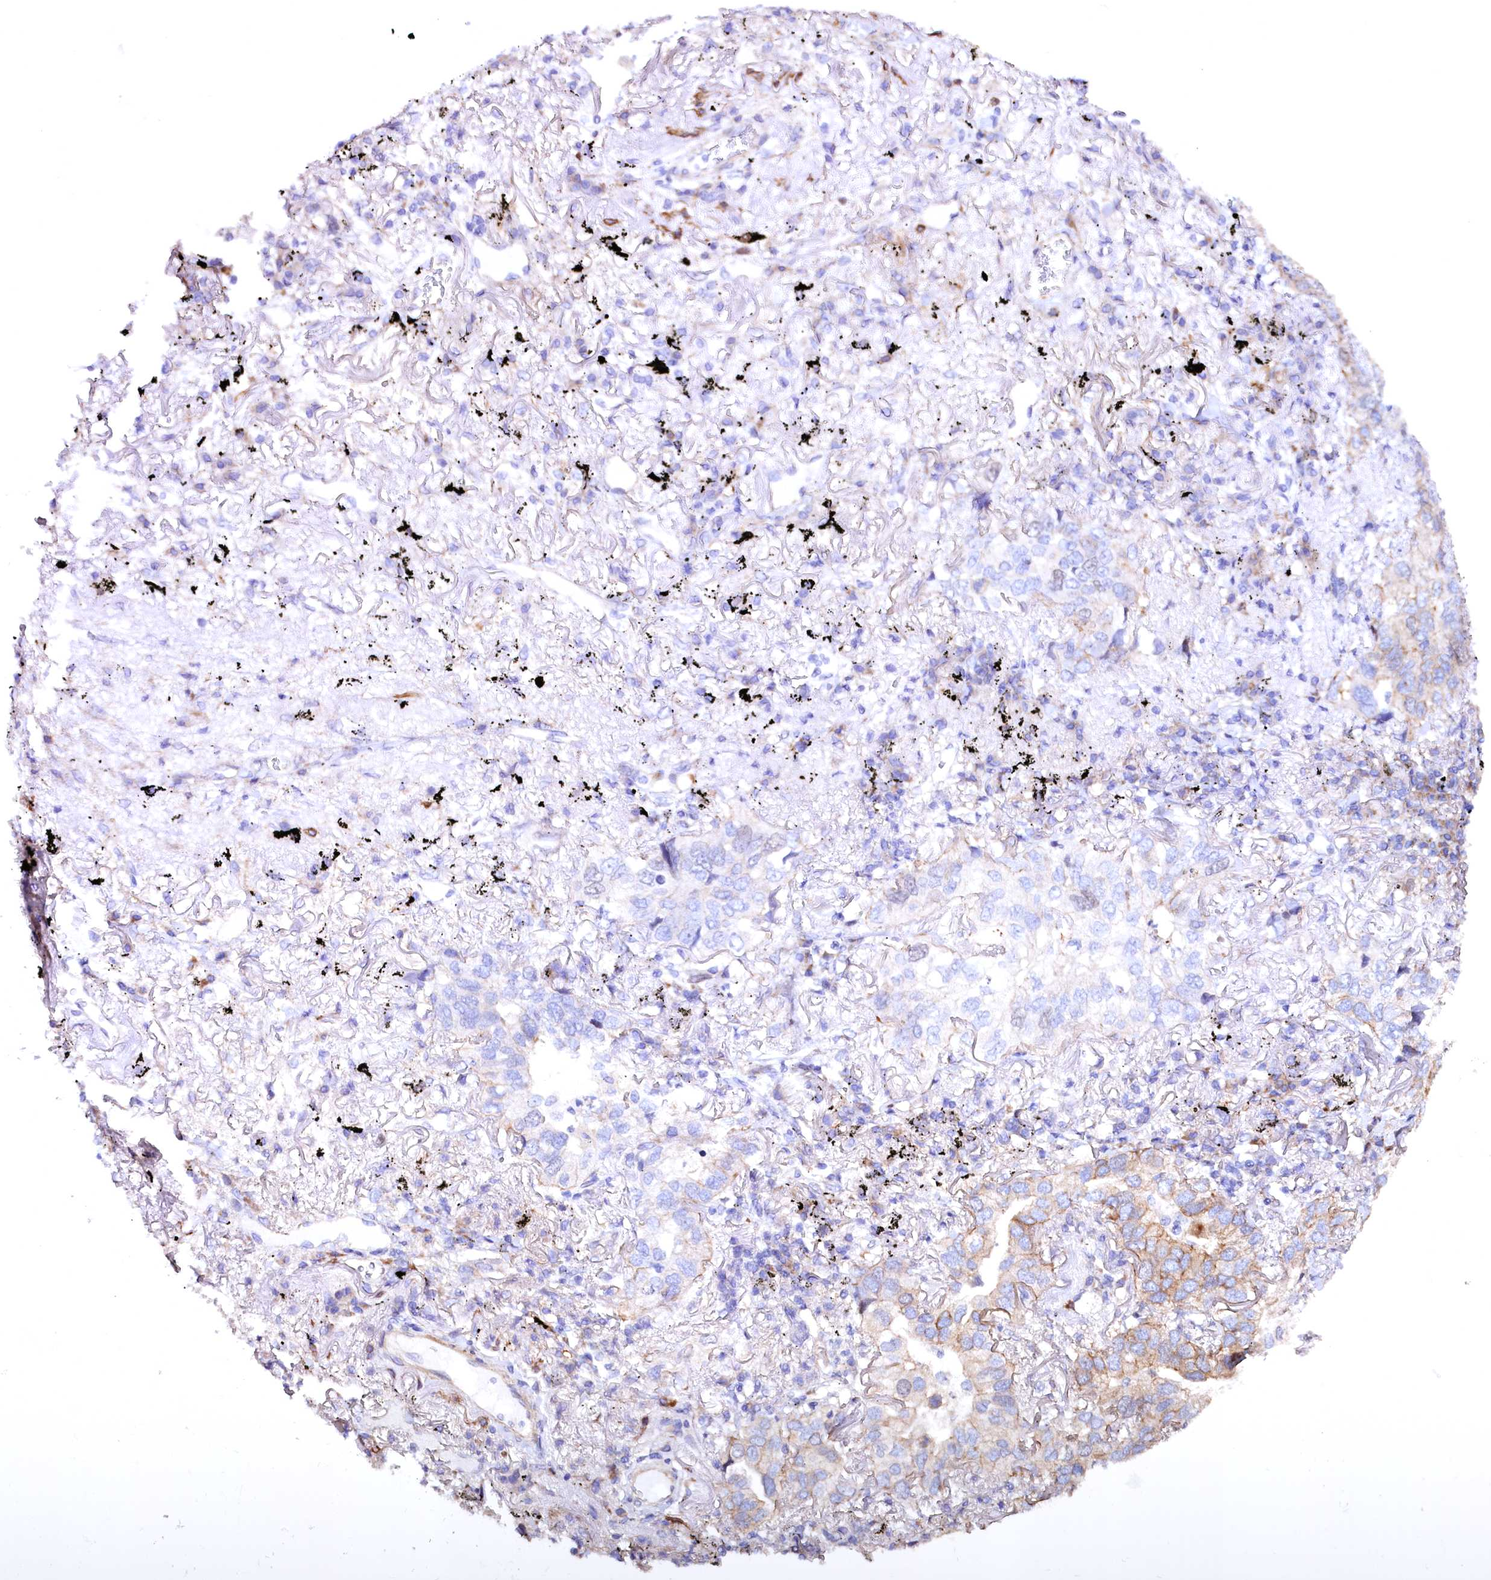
{"staining": {"intensity": "moderate", "quantity": "<25%", "location": "cytoplasmic/membranous,nuclear"}, "tissue": "lung cancer", "cell_type": "Tumor cells", "image_type": "cancer", "snomed": [{"axis": "morphology", "description": "Adenocarcinoma, NOS"}, {"axis": "topography", "description": "Lung"}], "caption": "Protein expression analysis of human adenocarcinoma (lung) reveals moderate cytoplasmic/membranous and nuclear positivity in approximately <25% of tumor cells.", "gene": "WNT8A", "patient": {"sex": "male", "age": 65}}